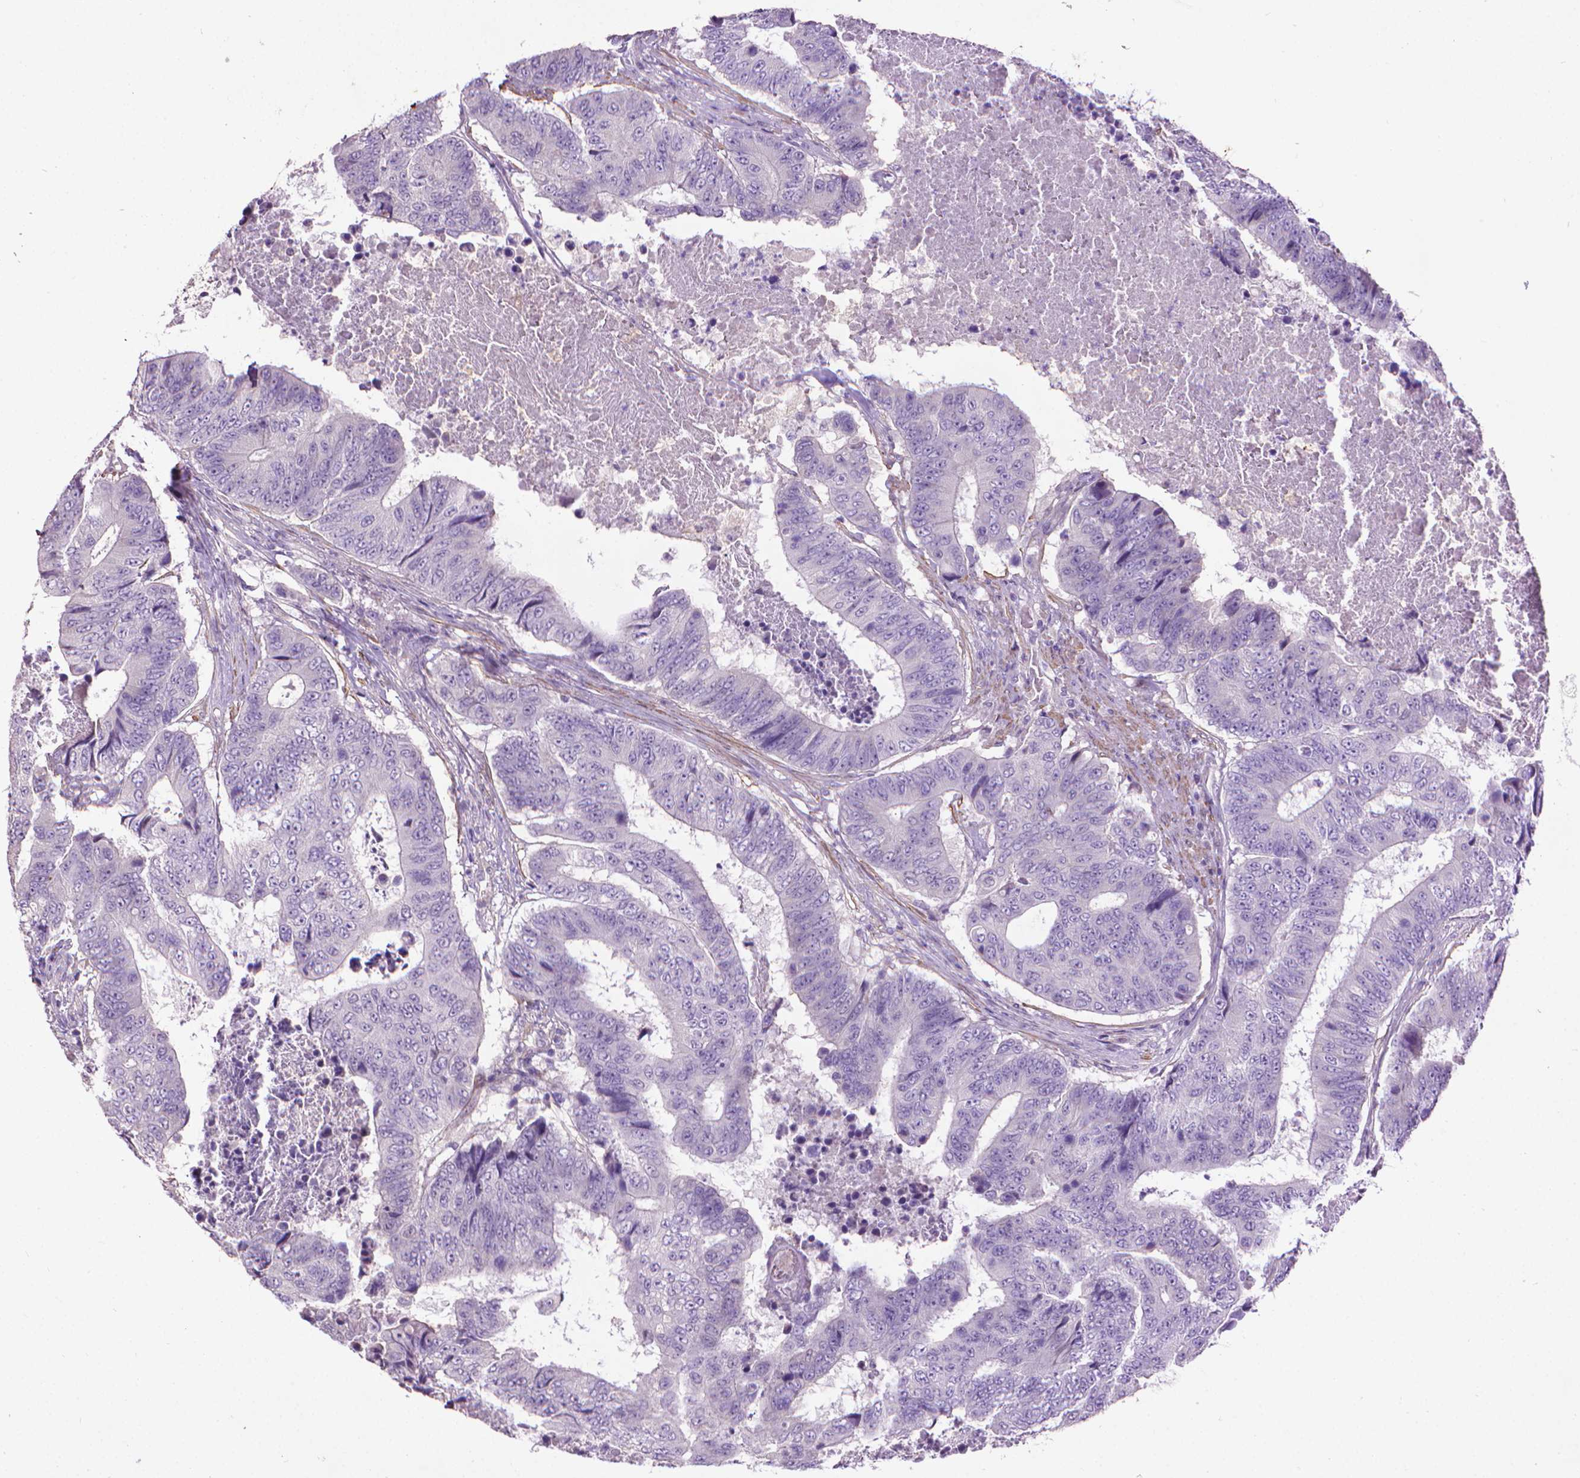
{"staining": {"intensity": "negative", "quantity": "none", "location": "none"}, "tissue": "colorectal cancer", "cell_type": "Tumor cells", "image_type": "cancer", "snomed": [{"axis": "morphology", "description": "Adenocarcinoma, NOS"}, {"axis": "topography", "description": "Colon"}], "caption": "This is an immunohistochemistry image of human colorectal cancer (adenocarcinoma). There is no expression in tumor cells.", "gene": "AQP10", "patient": {"sex": "female", "age": 48}}